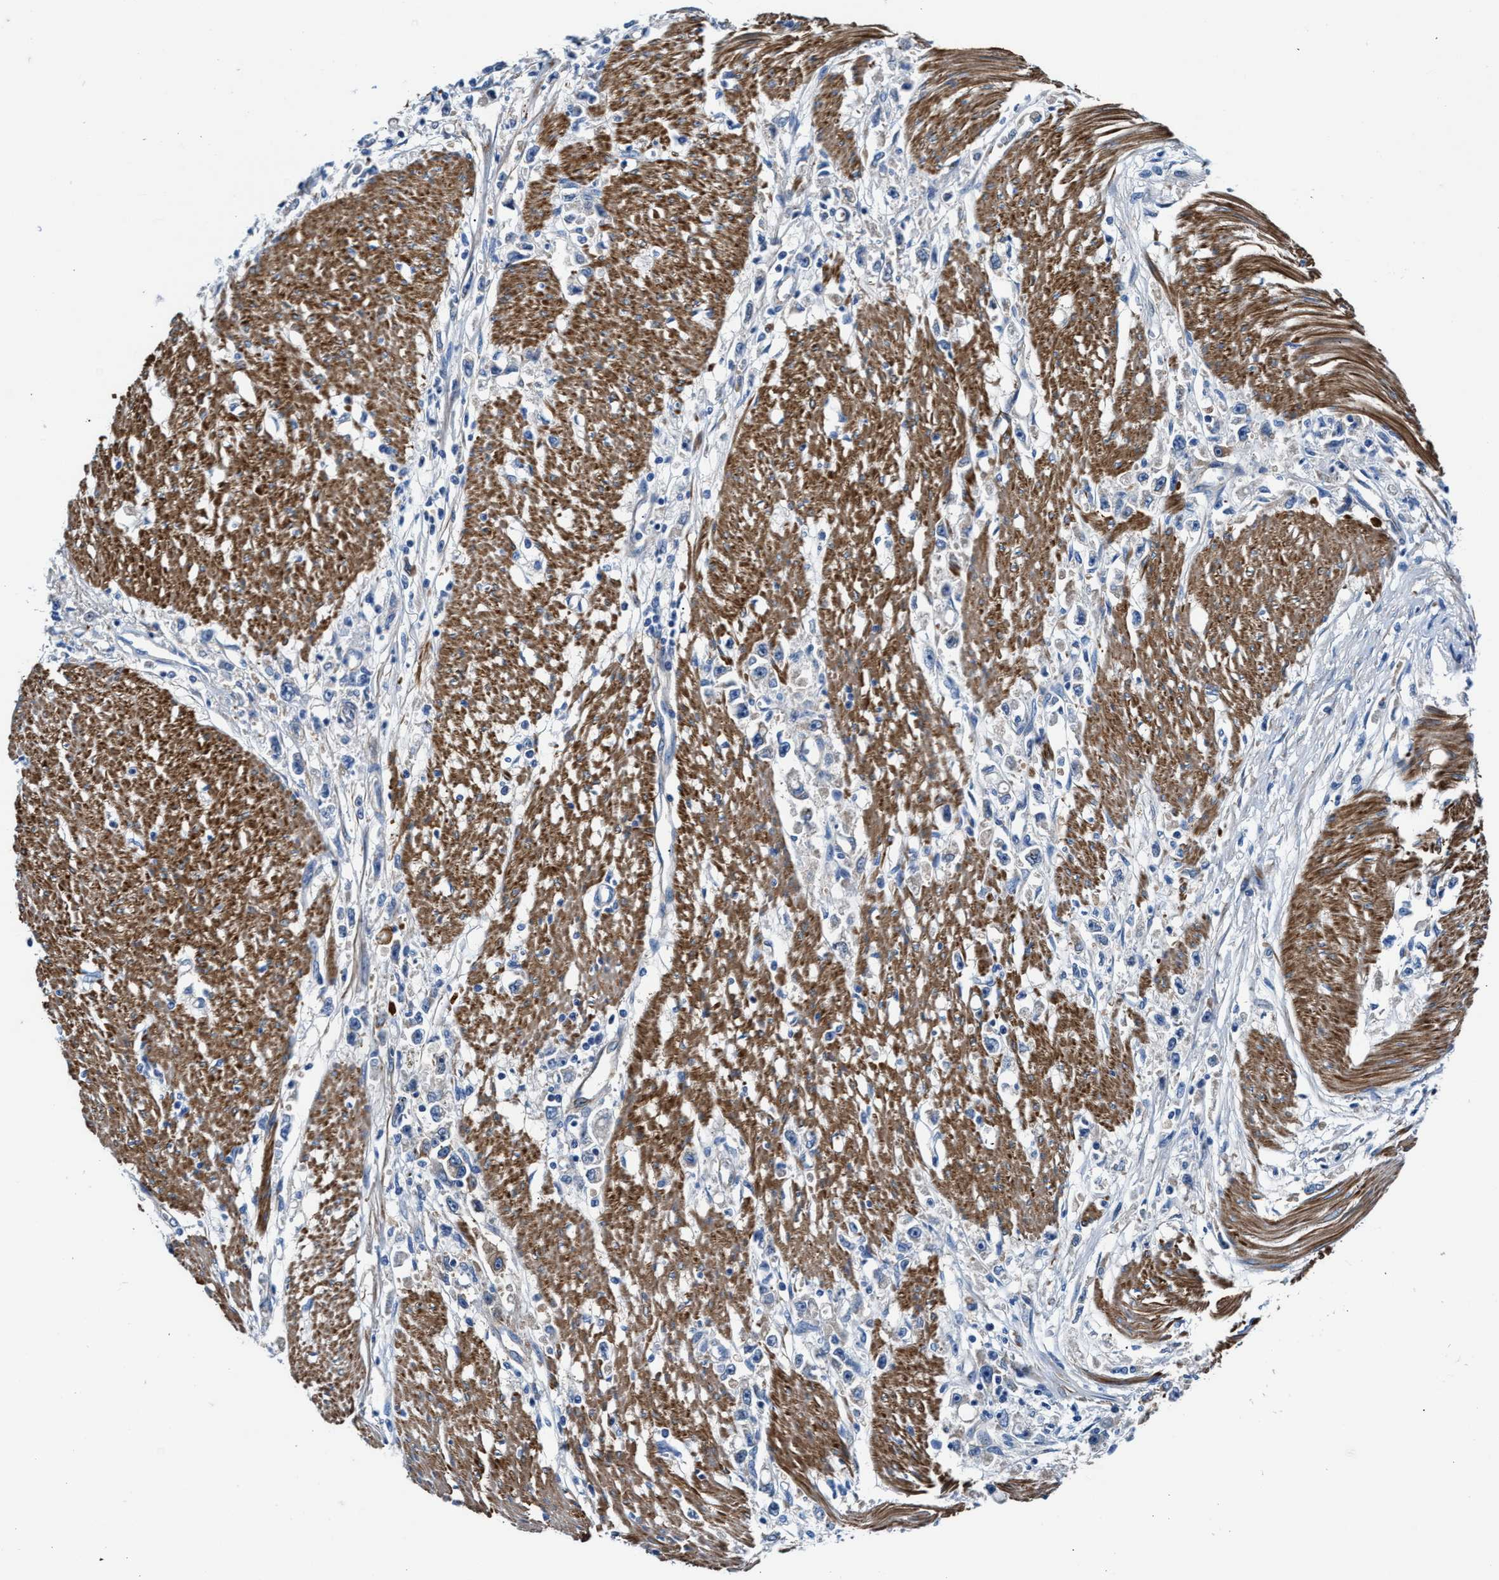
{"staining": {"intensity": "weak", "quantity": "<25%", "location": "cytoplasmic/membranous"}, "tissue": "stomach cancer", "cell_type": "Tumor cells", "image_type": "cancer", "snomed": [{"axis": "morphology", "description": "Adenocarcinoma, NOS"}, {"axis": "topography", "description": "Stomach"}], "caption": "This is an immunohistochemistry (IHC) photomicrograph of human stomach cancer (adenocarcinoma). There is no staining in tumor cells.", "gene": "PARG", "patient": {"sex": "female", "age": 59}}